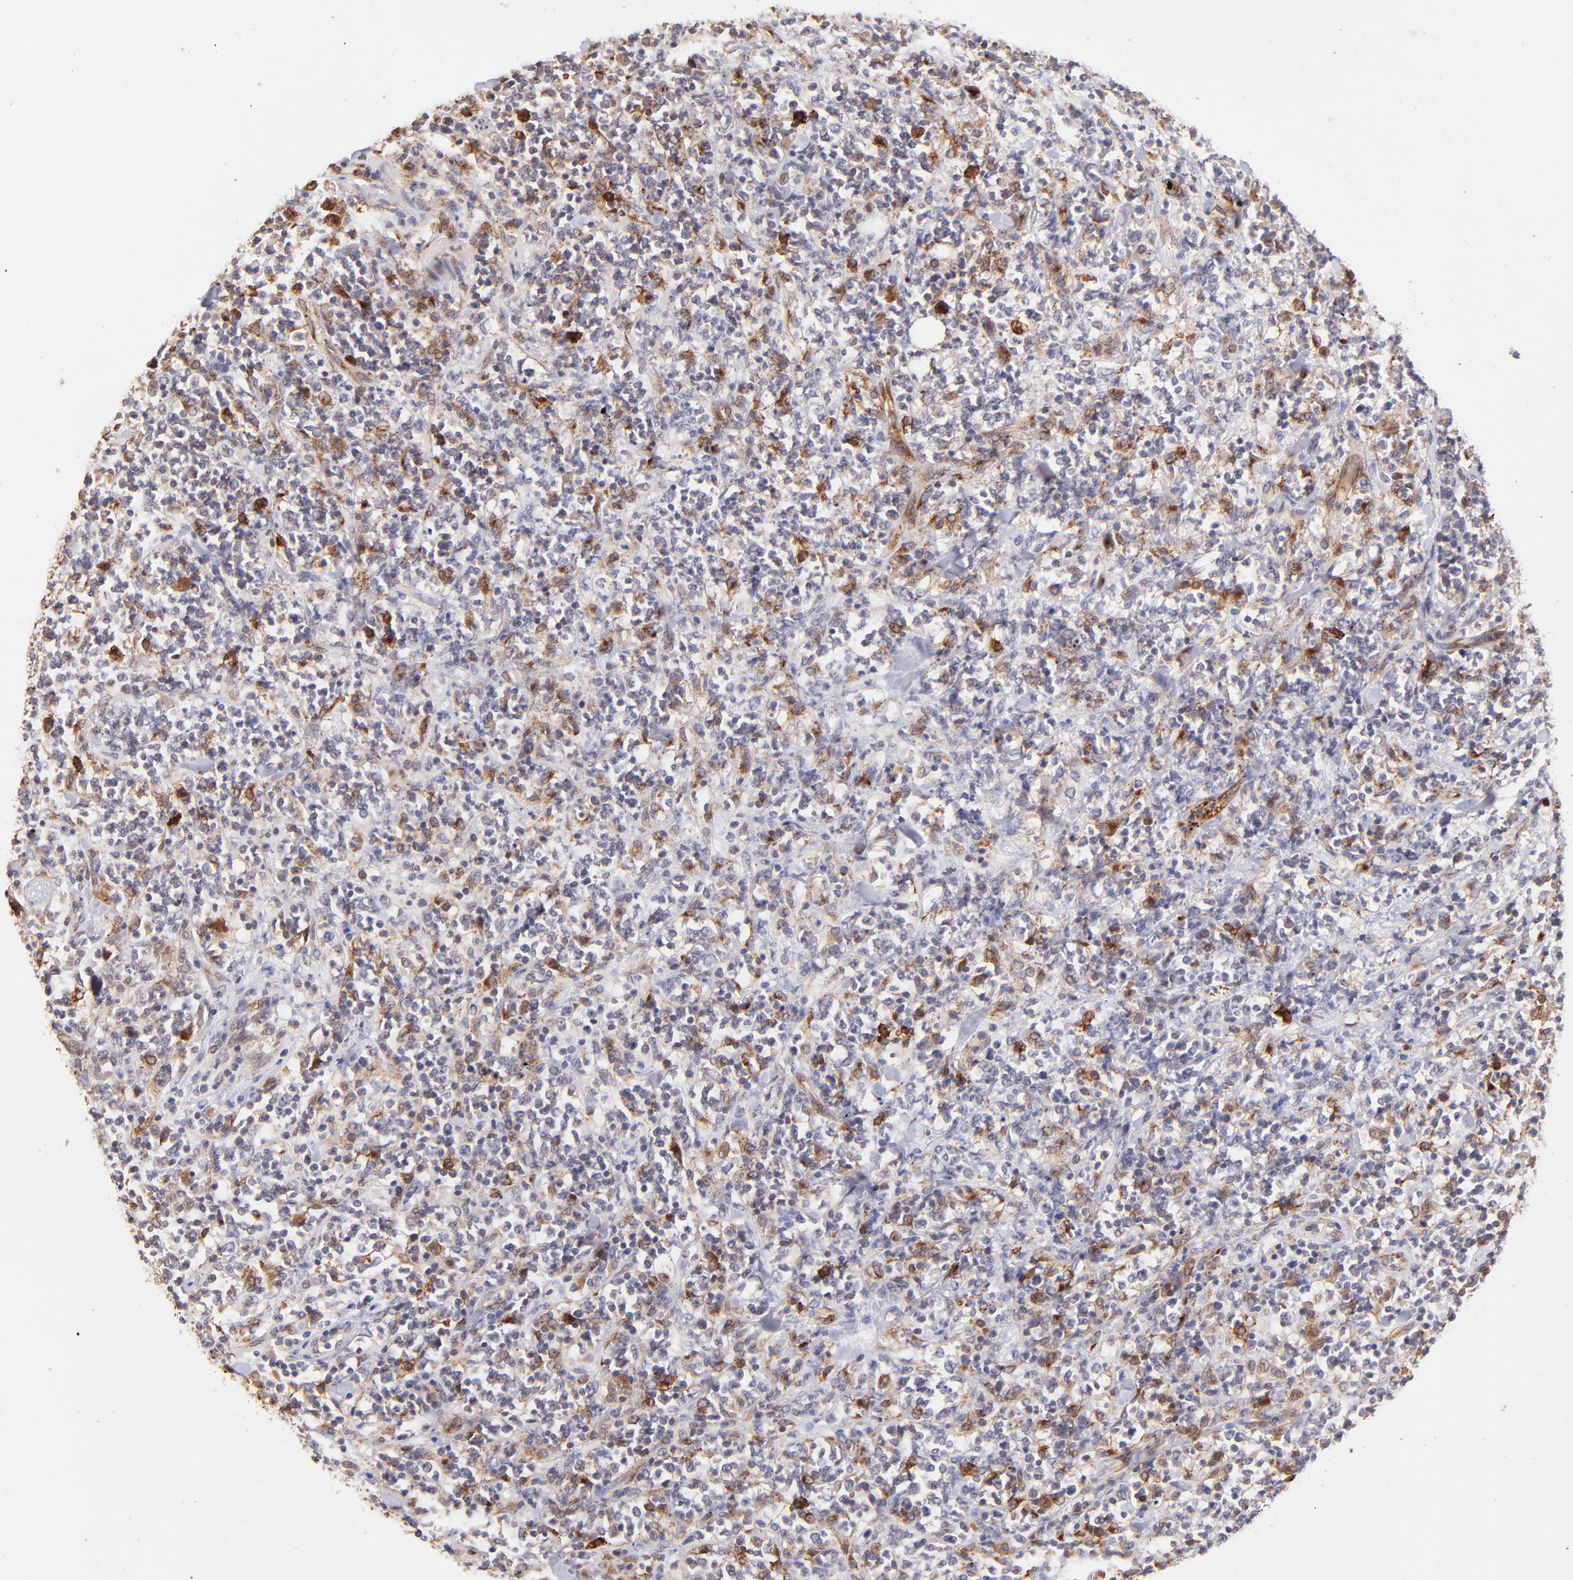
{"staining": {"intensity": "moderate", "quantity": "25%-75%", "location": "cytoplasmic/membranous"}, "tissue": "lymphoma", "cell_type": "Tumor cells", "image_type": "cancer", "snomed": [{"axis": "morphology", "description": "Malignant lymphoma, non-Hodgkin's type, High grade"}, {"axis": "topography", "description": "Soft tissue"}], "caption": "A medium amount of moderate cytoplasmic/membranous positivity is seen in about 25%-75% of tumor cells in high-grade malignant lymphoma, non-Hodgkin's type tissue.", "gene": "SPARC", "patient": {"sex": "male", "age": 18}}